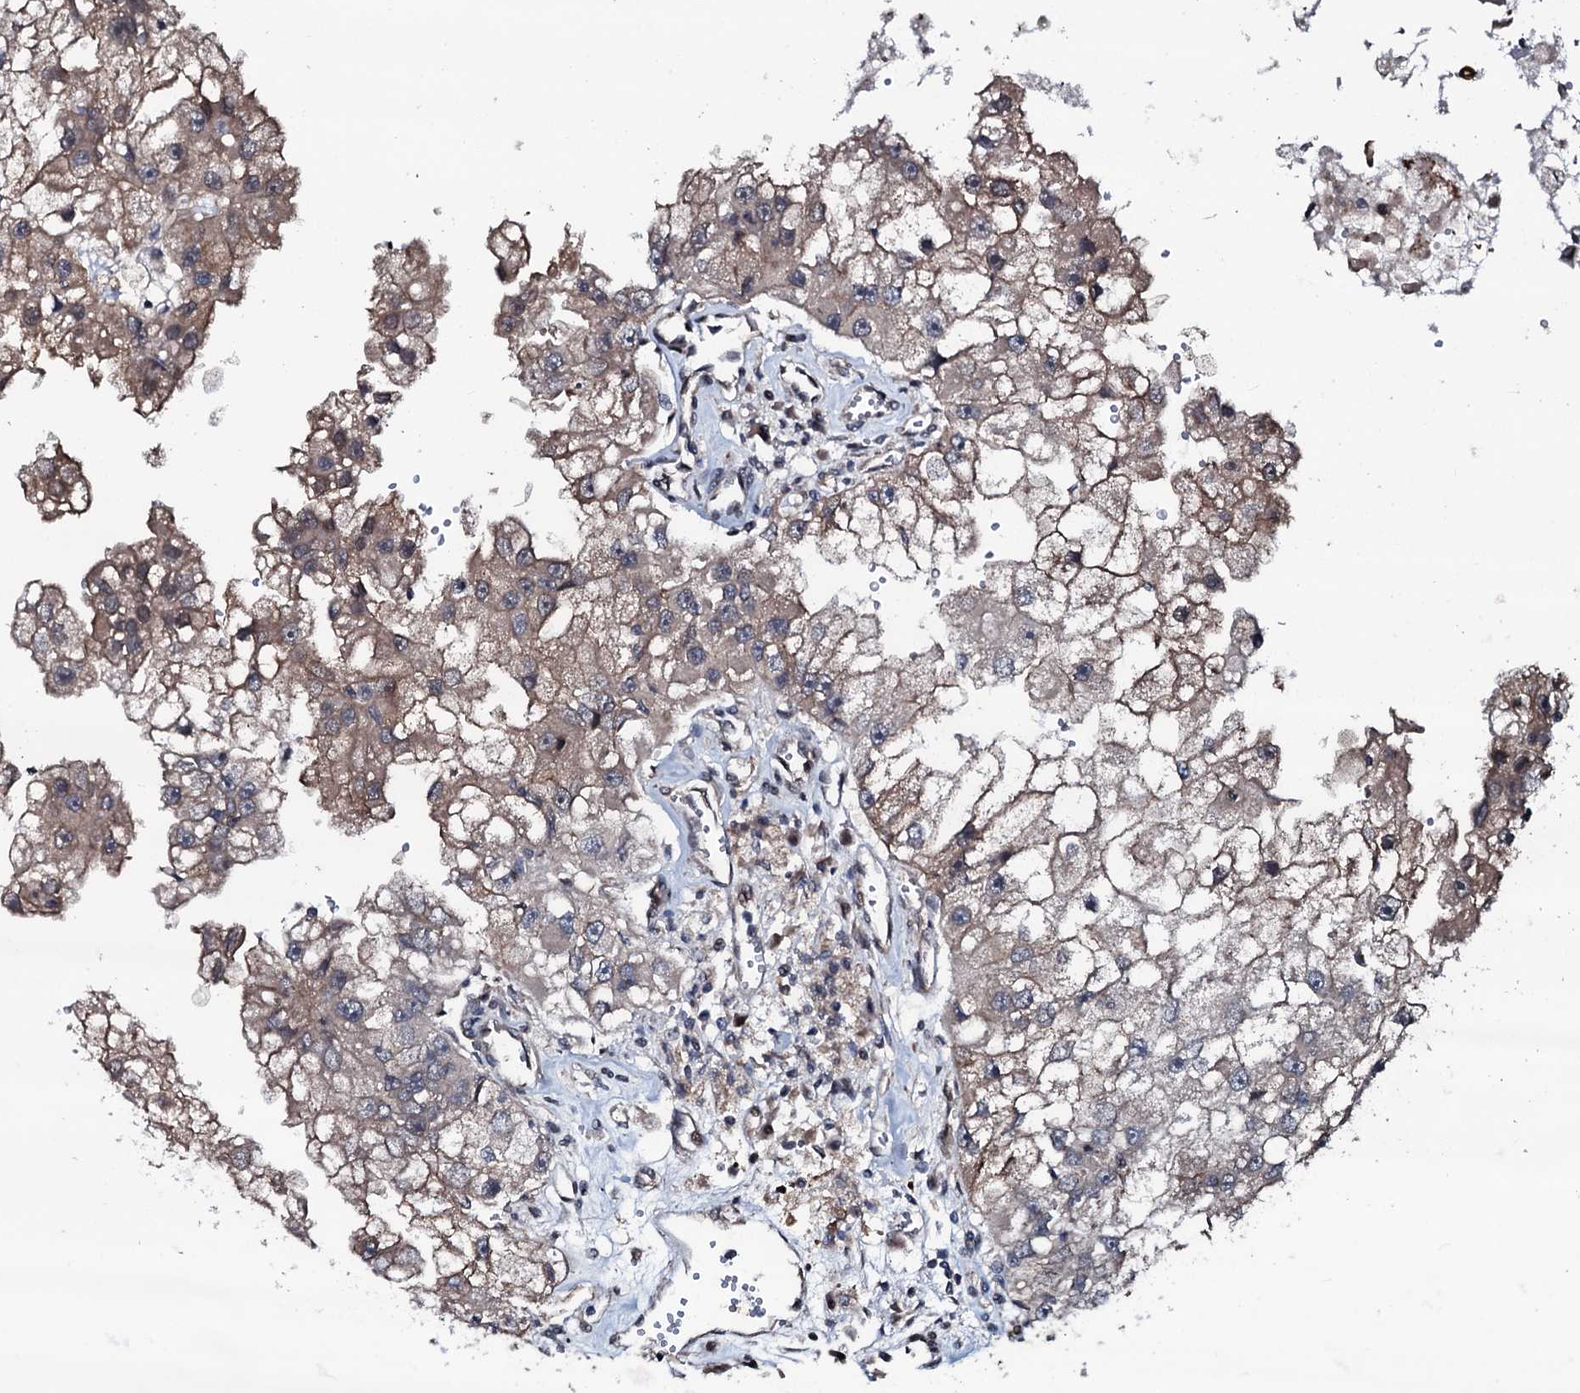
{"staining": {"intensity": "moderate", "quantity": "<25%", "location": "cytoplasmic/membranous"}, "tissue": "renal cancer", "cell_type": "Tumor cells", "image_type": "cancer", "snomed": [{"axis": "morphology", "description": "Adenocarcinoma, NOS"}, {"axis": "topography", "description": "Kidney"}], "caption": "Adenocarcinoma (renal) tissue demonstrates moderate cytoplasmic/membranous positivity in about <25% of tumor cells (DAB (3,3'-diaminobenzidine) IHC, brown staining for protein, blue staining for nuclei).", "gene": "OGFOD2", "patient": {"sex": "male", "age": 63}}